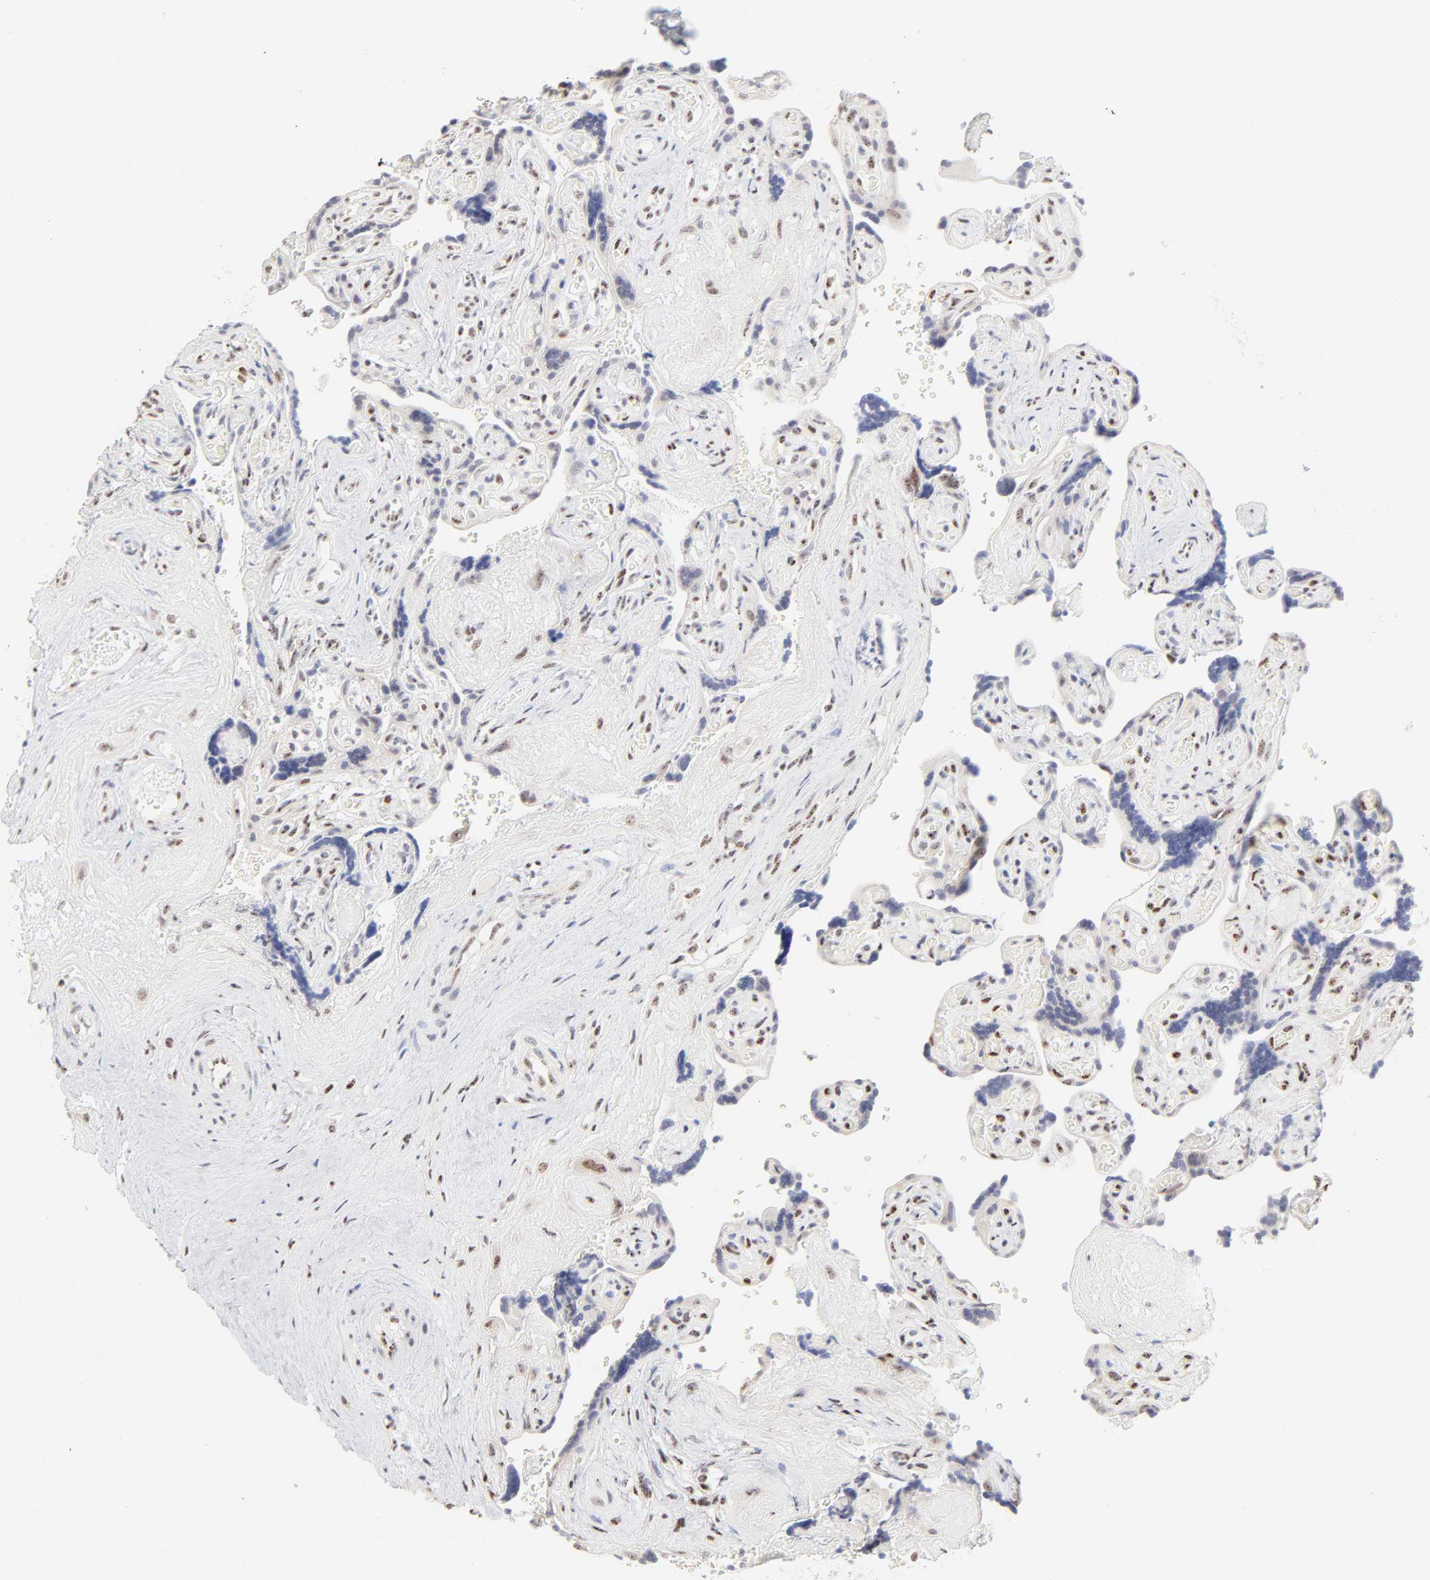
{"staining": {"intensity": "negative", "quantity": "none", "location": "none"}, "tissue": "placenta", "cell_type": "Trophoblastic cells", "image_type": "normal", "snomed": [{"axis": "morphology", "description": "Normal tissue, NOS"}, {"axis": "topography", "description": "Placenta"}], "caption": "The micrograph exhibits no significant positivity in trophoblastic cells of placenta. (DAB immunohistochemistry (IHC) with hematoxylin counter stain).", "gene": "NFIL3", "patient": {"sex": "female", "age": 30}}